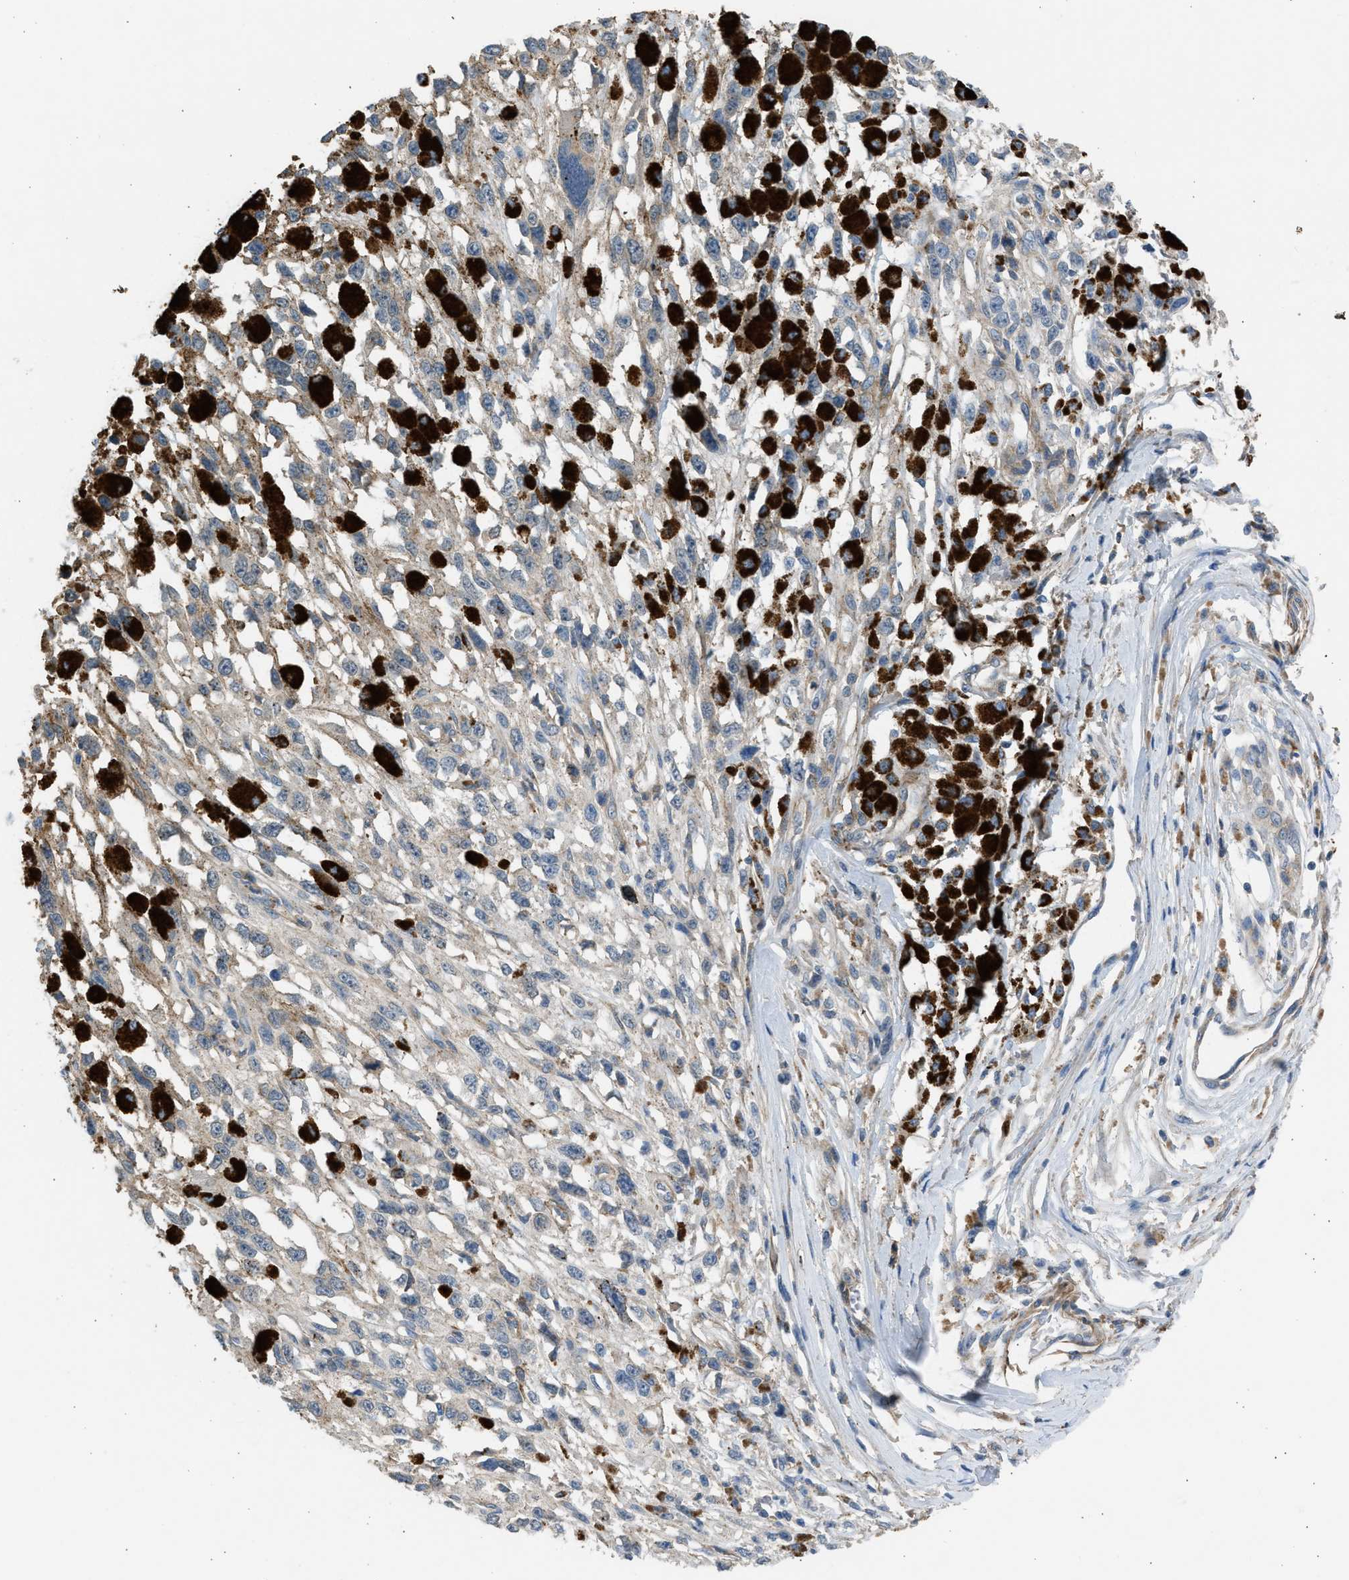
{"staining": {"intensity": "negative", "quantity": "none", "location": "none"}, "tissue": "melanoma", "cell_type": "Tumor cells", "image_type": "cancer", "snomed": [{"axis": "morphology", "description": "Malignant melanoma, Metastatic site"}, {"axis": "topography", "description": "Lymph node"}], "caption": "Melanoma stained for a protein using immunohistochemistry (IHC) displays no expression tumor cells.", "gene": "PCNX3", "patient": {"sex": "male", "age": 59}}